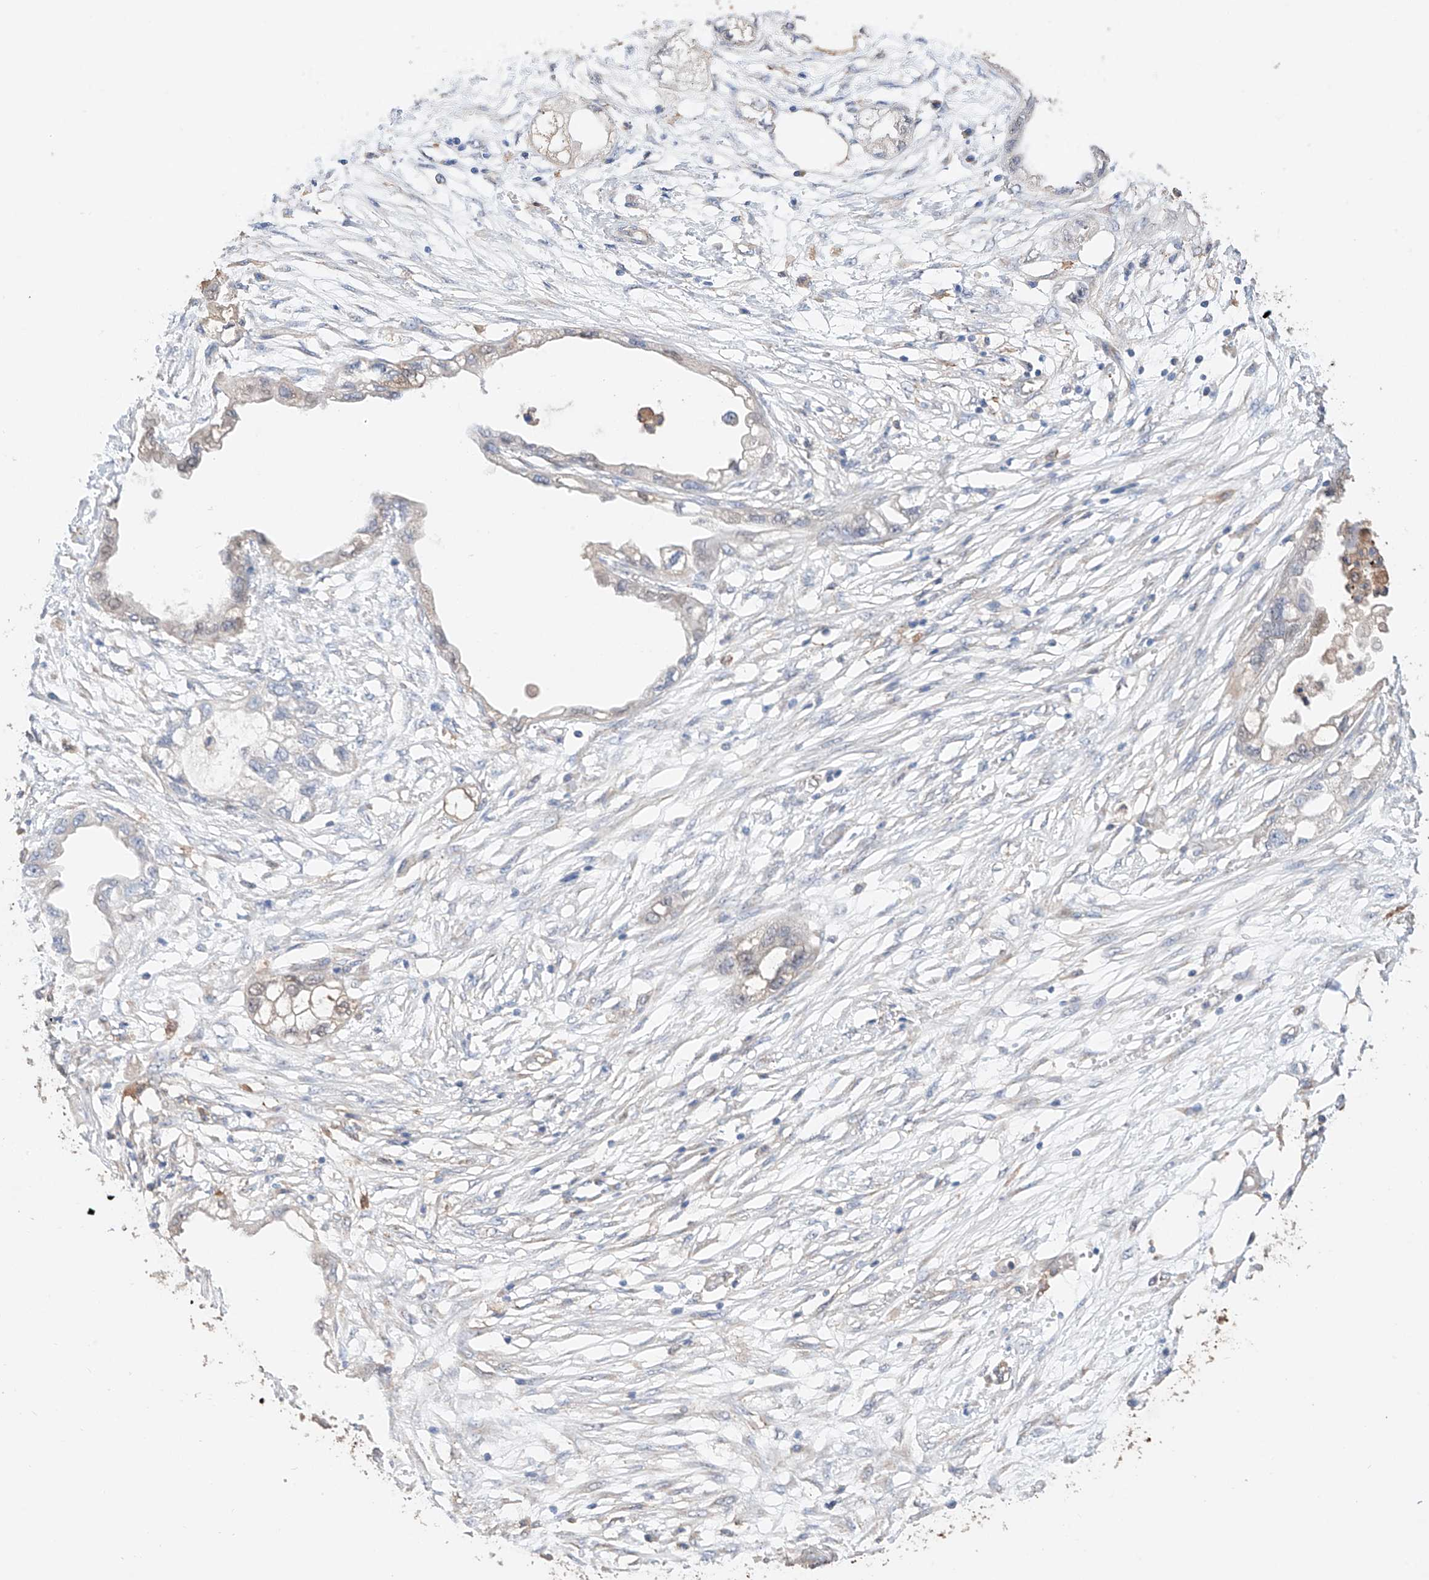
{"staining": {"intensity": "negative", "quantity": "none", "location": "none"}, "tissue": "endometrial cancer", "cell_type": "Tumor cells", "image_type": "cancer", "snomed": [{"axis": "morphology", "description": "Adenocarcinoma, NOS"}, {"axis": "morphology", "description": "Adenocarcinoma, metastatic, NOS"}, {"axis": "topography", "description": "Adipose tissue"}, {"axis": "topography", "description": "Endometrium"}], "caption": "Endometrial cancer (metastatic adenocarcinoma) stained for a protein using immunohistochemistry reveals no positivity tumor cells.", "gene": "MOSPD1", "patient": {"sex": "female", "age": 67}}